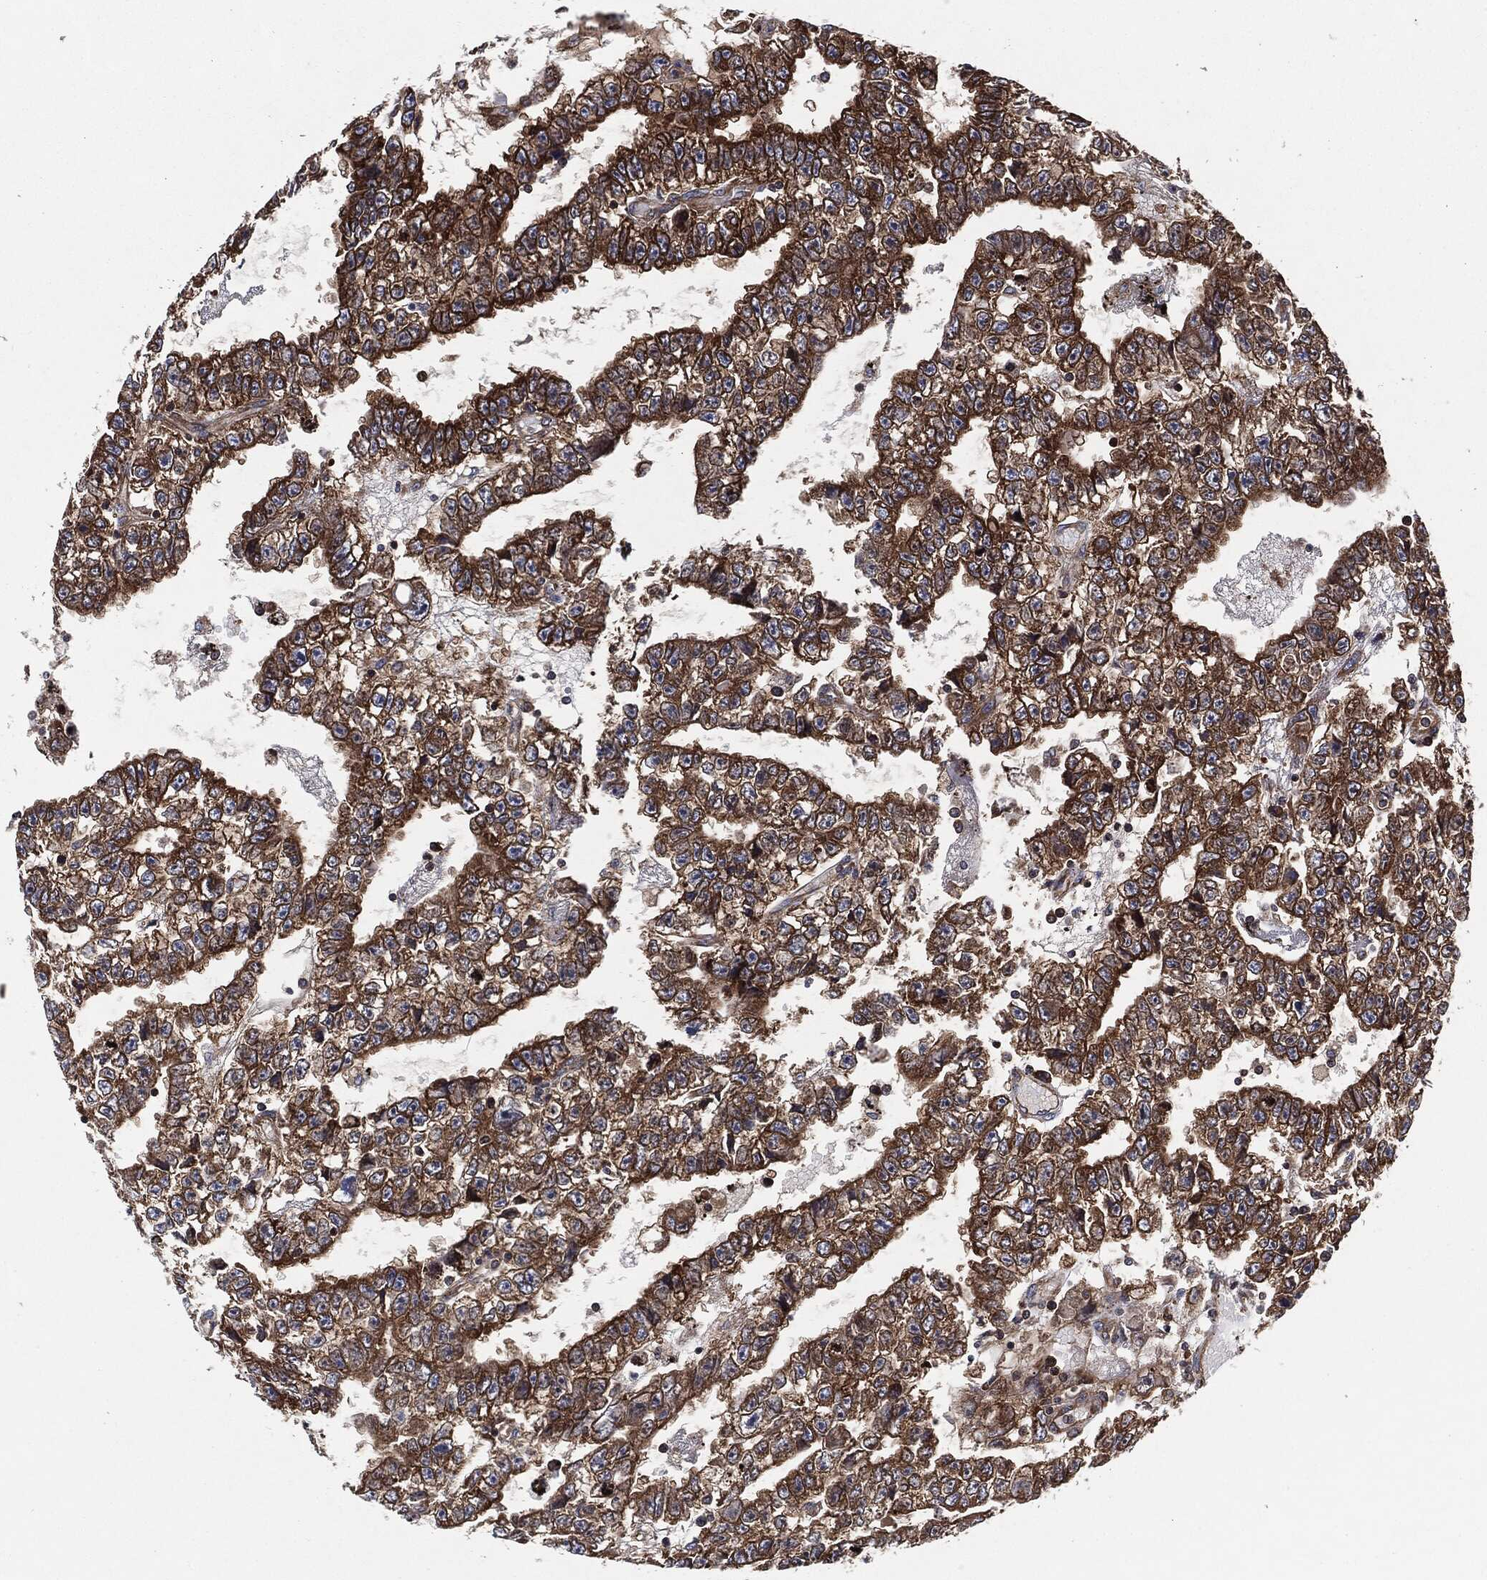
{"staining": {"intensity": "strong", "quantity": ">75%", "location": "cytoplasmic/membranous"}, "tissue": "testis cancer", "cell_type": "Tumor cells", "image_type": "cancer", "snomed": [{"axis": "morphology", "description": "Carcinoma, Embryonal, NOS"}, {"axis": "topography", "description": "Testis"}], "caption": "Immunohistochemical staining of testis embryonal carcinoma reveals strong cytoplasmic/membranous protein positivity in approximately >75% of tumor cells.", "gene": "EIF2S2", "patient": {"sex": "male", "age": 25}}